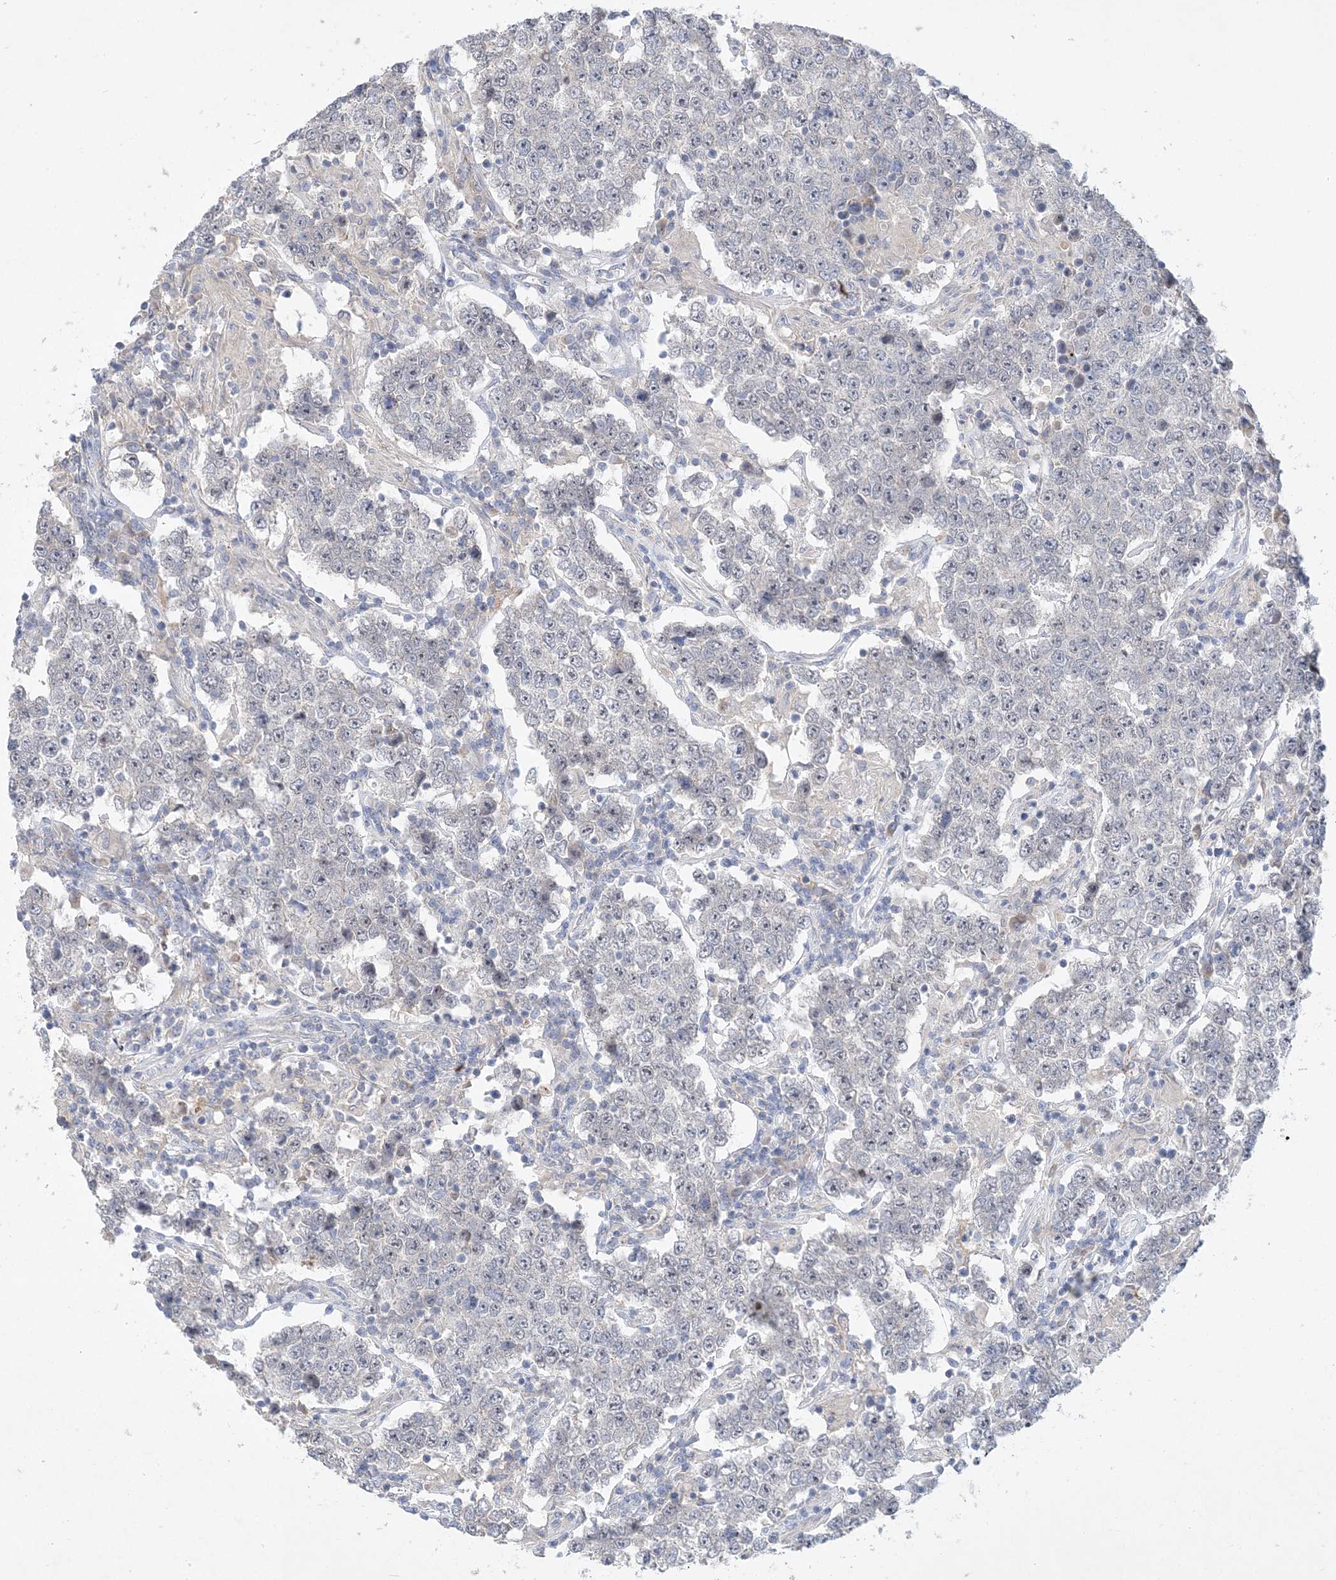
{"staining": {"intensity": "negative", "quantity": "none", "location": "none"}, "tissue": "testis cancer", "cell_type": "Tumor cells", "image_type": "cancer", "snomed": [{"axis": "morphology", "description": "Normal tissue, NOS"}, {"axis": "morphology", "description": "Urothelial carcinoma, High grade"}, {"axis": "morphology", "description": "Seminoma, NOS"}, {"axis": "morphology", "description": "Carcinoma, Embryonal, NOS"}, {"axis": "topography", "description": "Urinary bladder"}, {"axis": "topography", "description": "Testis"}], "caption": "DAB immunohistochemical staining of testis cancer (embryonal carcinoma) displays no significant positivity in tumor cells.", "gene": "ANKRD35", "patient": {"sex": "male", "age": 41}}